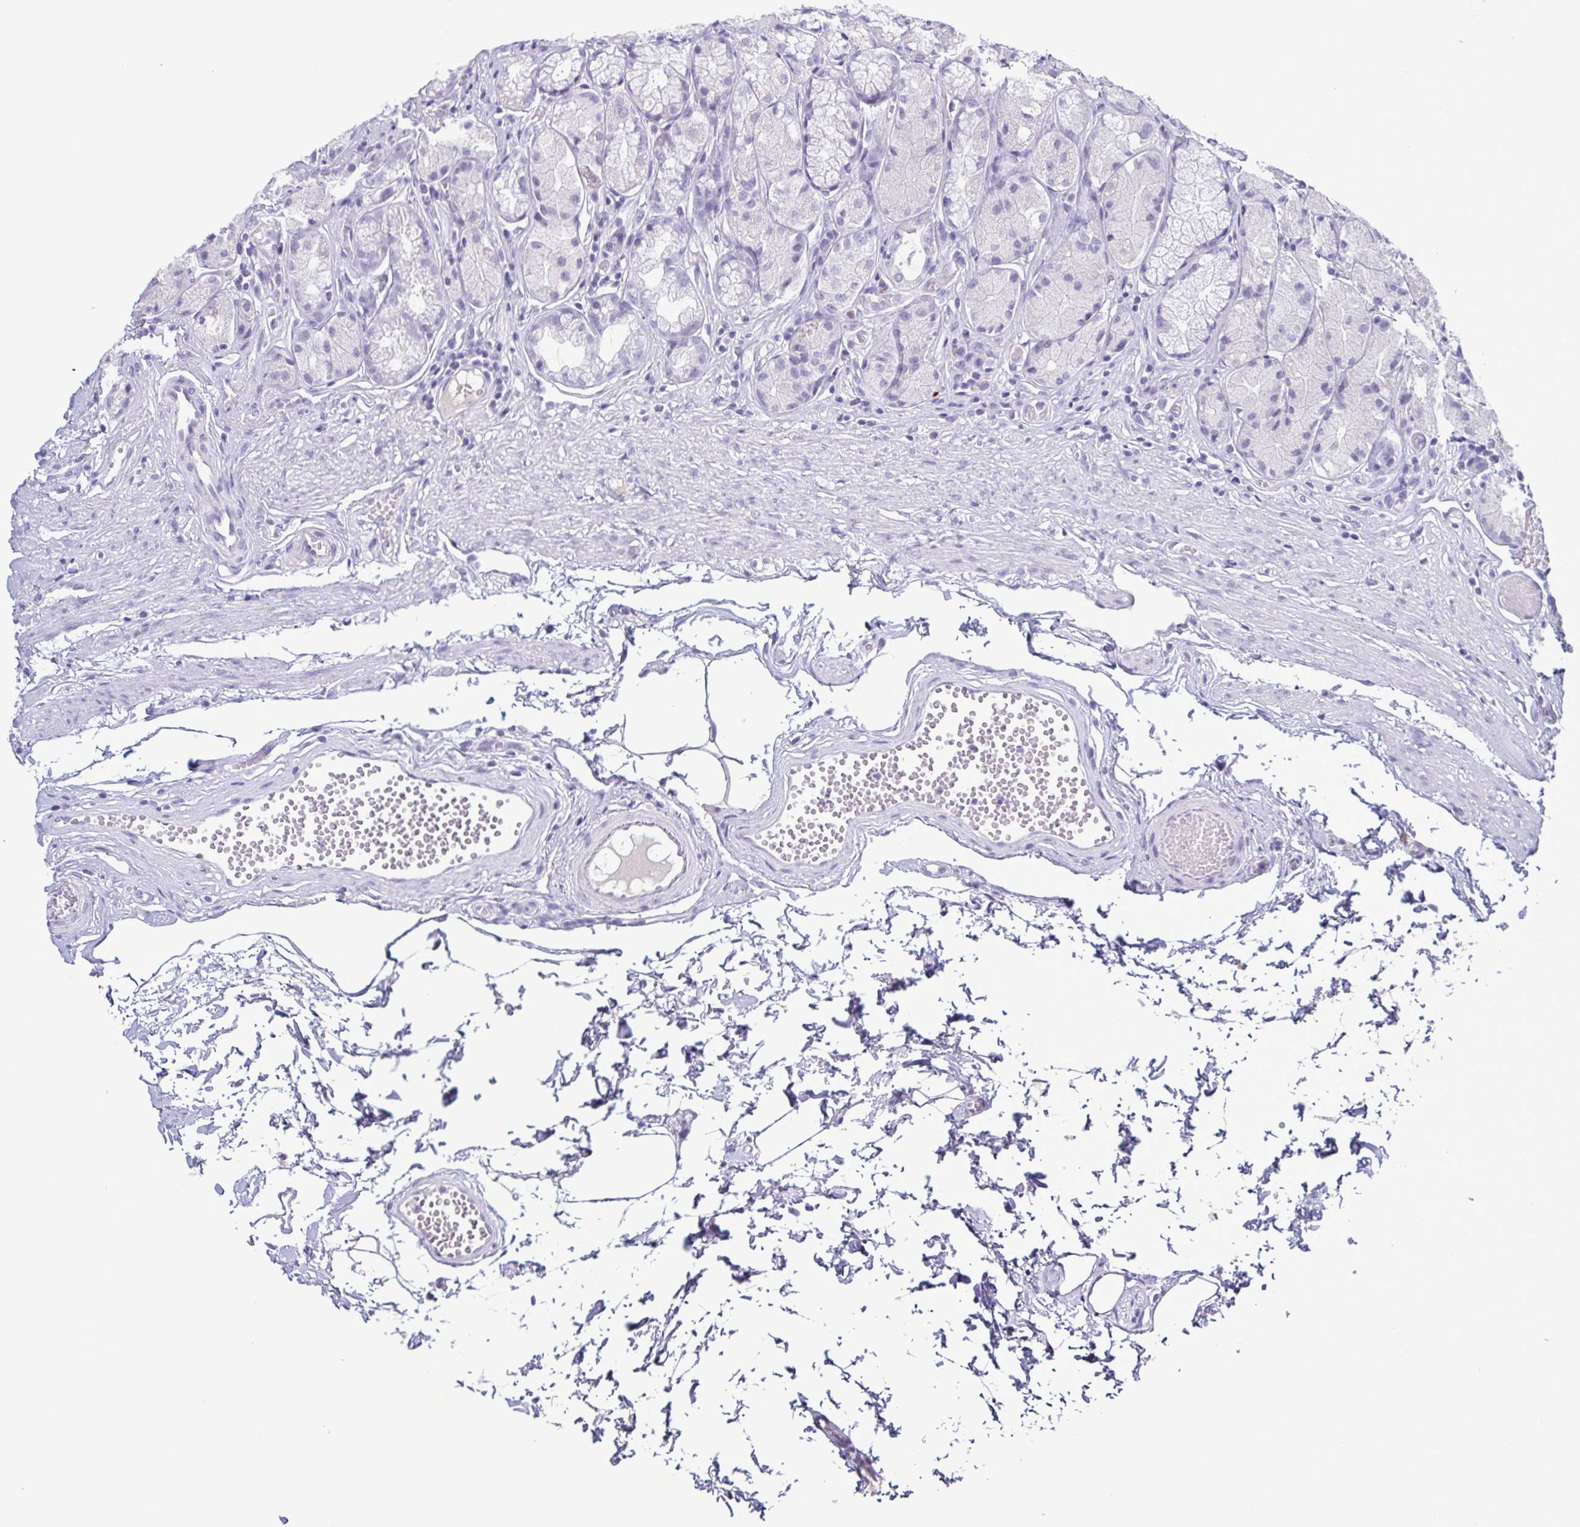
{"staining": {"intensity": "negative", "quantity": "none", "location": "none"}, "tissue": "stomach", "cell_type": "Glandular cells", "image_type": "normal", "snomed": [{"axis": "morphology", "description": "Normal tissue, NOS"}, {"axis": "topography", "description": "Stomach"}], "caption": "Photomicrograph shows no protein expression in glandular cells of normal stomach.", "gene": "INAFM1", "patient": {"sex": "male", "age": 70}}